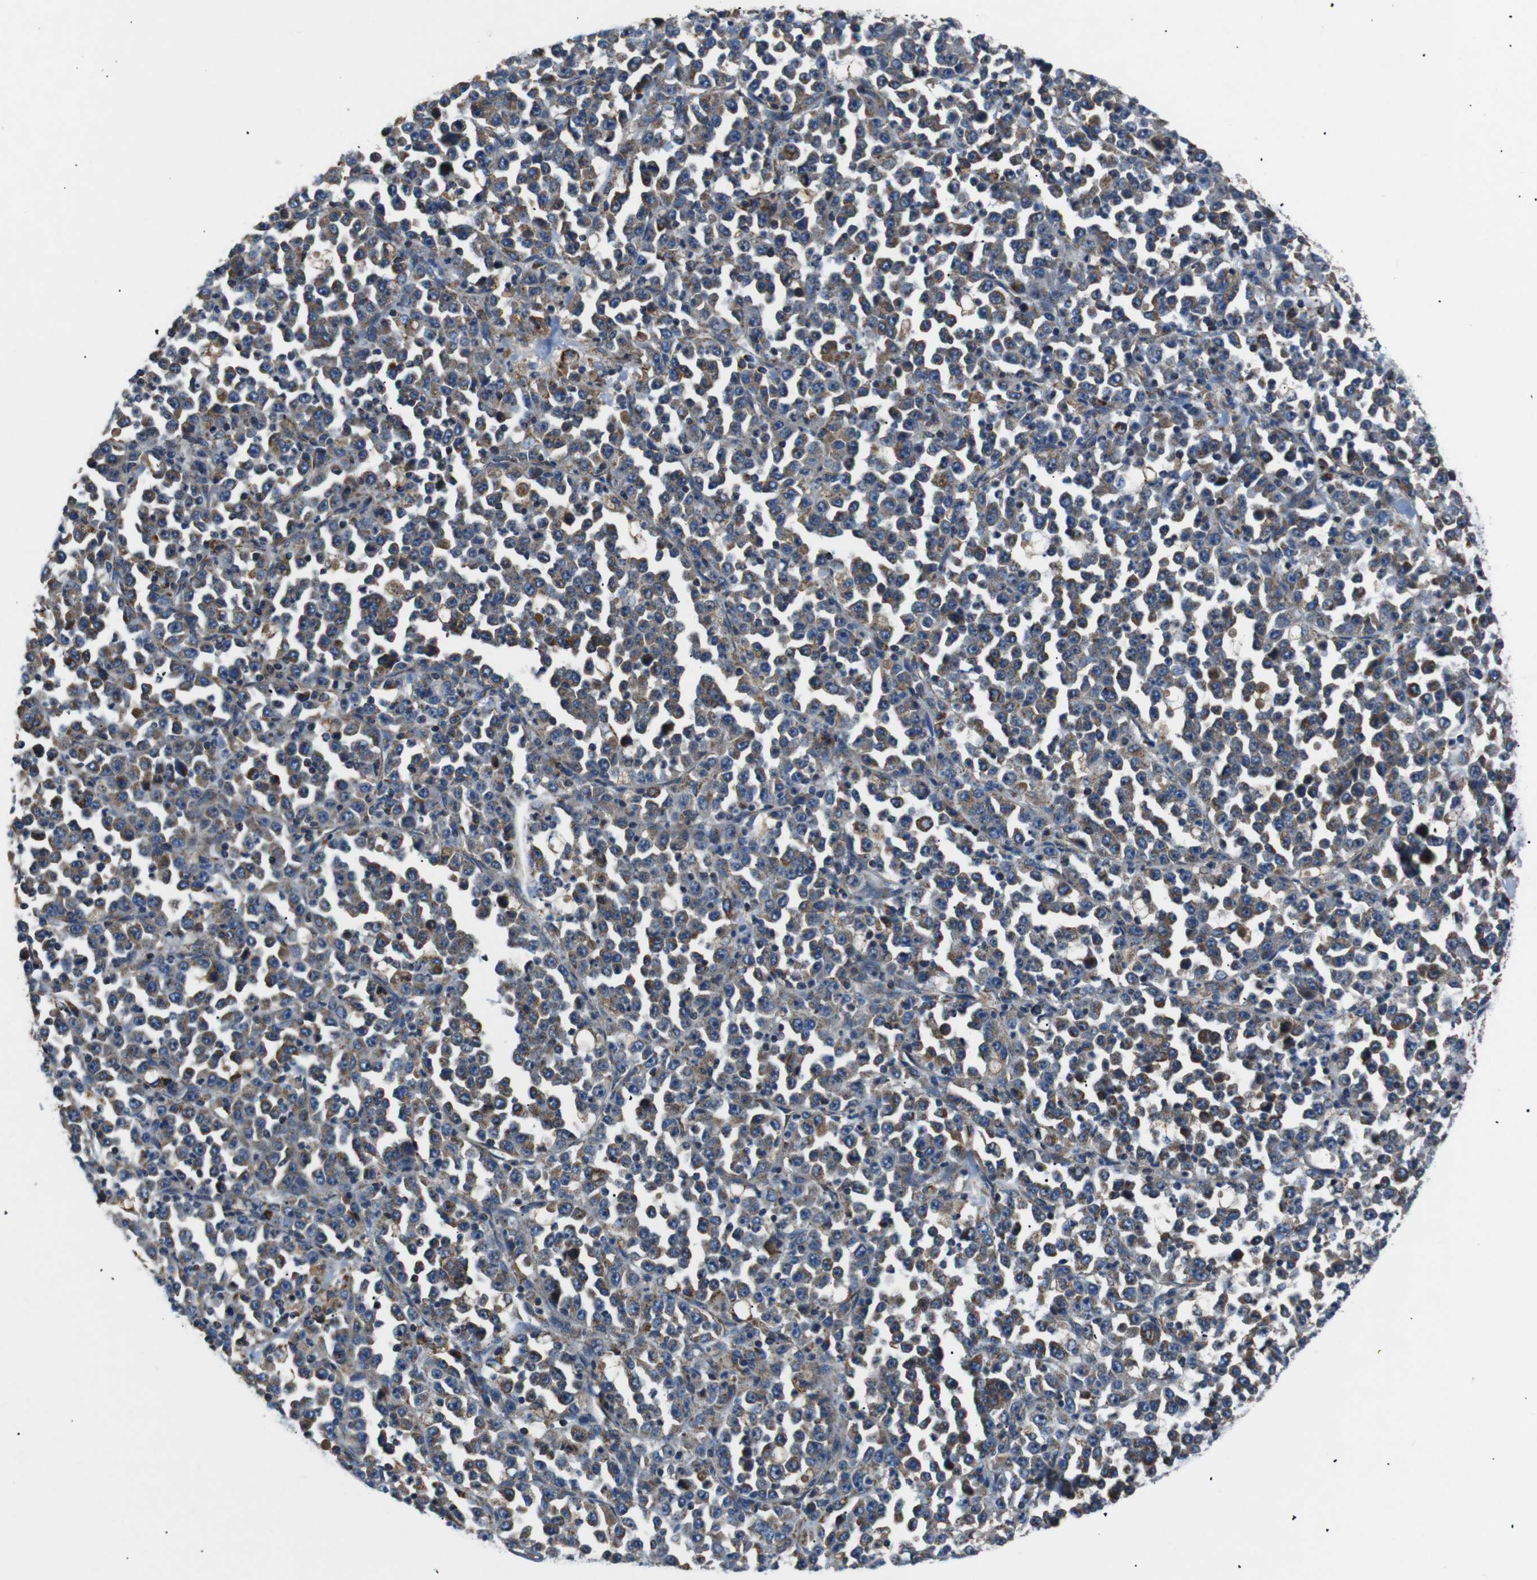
{"staining": {"intensity": "moderate", "quantity": ">75%", "location": "cytoplasmic/membranous"}, "tissue": "stomach cancer", "cell_type": "Tumor cells", "image_type": "cancer", "snomed": [{"axis": "morphology", "description": "Normal tissue, NOS"}, {"axis": "morphology", "description": "Adenocarcinoma, NOS"}, {"axis": "topography", "description": "Stomach, upper"}, {"axis": "topography", "description": "Stomach"}], "caption": "Protein staining demonstrates moderate cytoplasmic/membranous staining in approximately >75% of tumor cells in stomach cancer (adenocarcinoma).", "gene": "NETO2", "patient": {"sex": "male", "age": 59}}